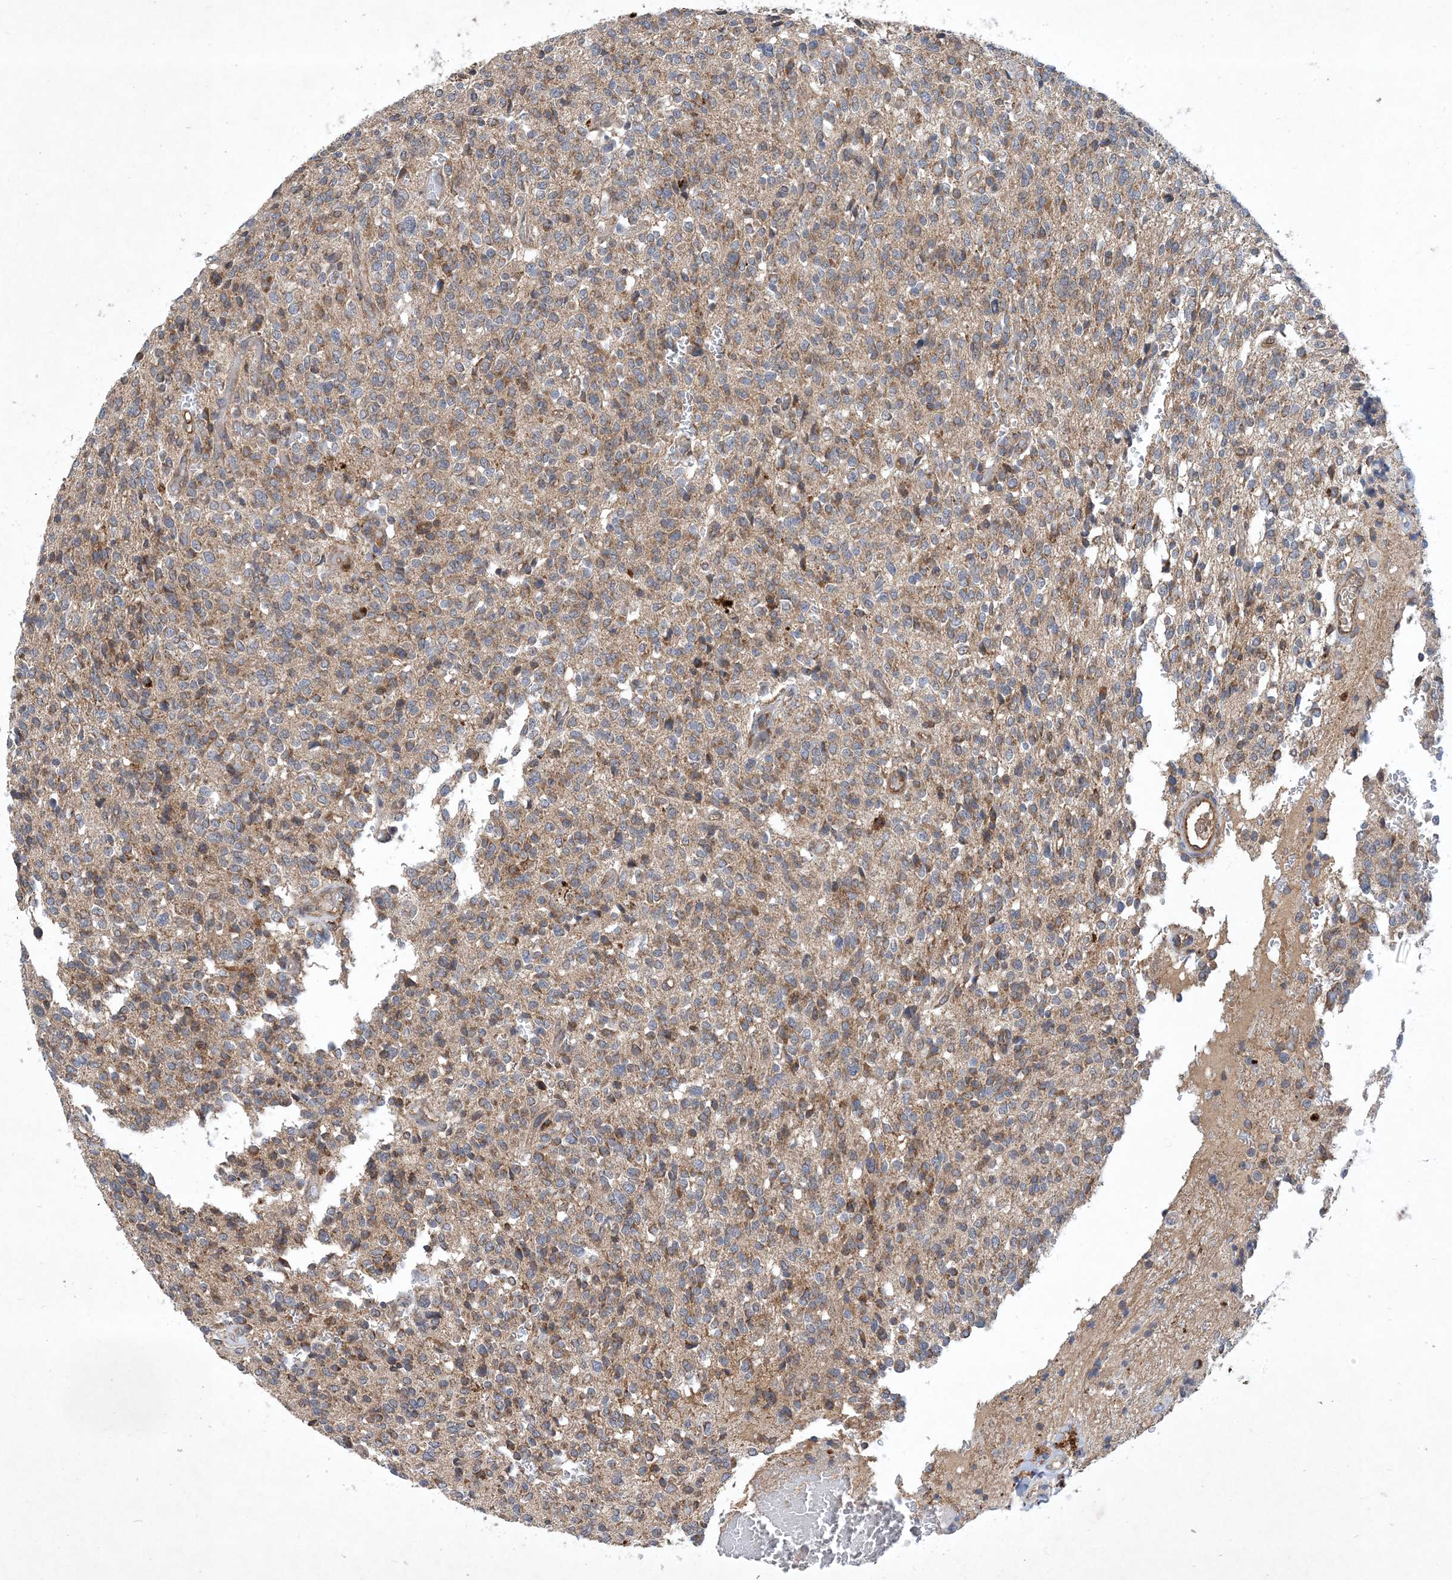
{"staining": {"intensity": "weak", "quantity": ">75%", "location": "cytoplasmic/membranous"}, "tissue": "glioma", "cell_type": "Tumor cells", "image_type": "cancer", "snomed": [{"axis": "morphology", "description": "Glioma, malignant, High grade"}, {"axis": "topography", "description": "Brain"}], "caption": "Malignant glioma (high-grade) tissue displays weak cytoplasmic/membranous expression in about >75% of tumor cells (DAB (3,3'-diaminobenzidine) IHC, brown staining for protein, blue staining for nuclei).", "gene": "STK19", "patient": {"sex": "male", "age": 34}}